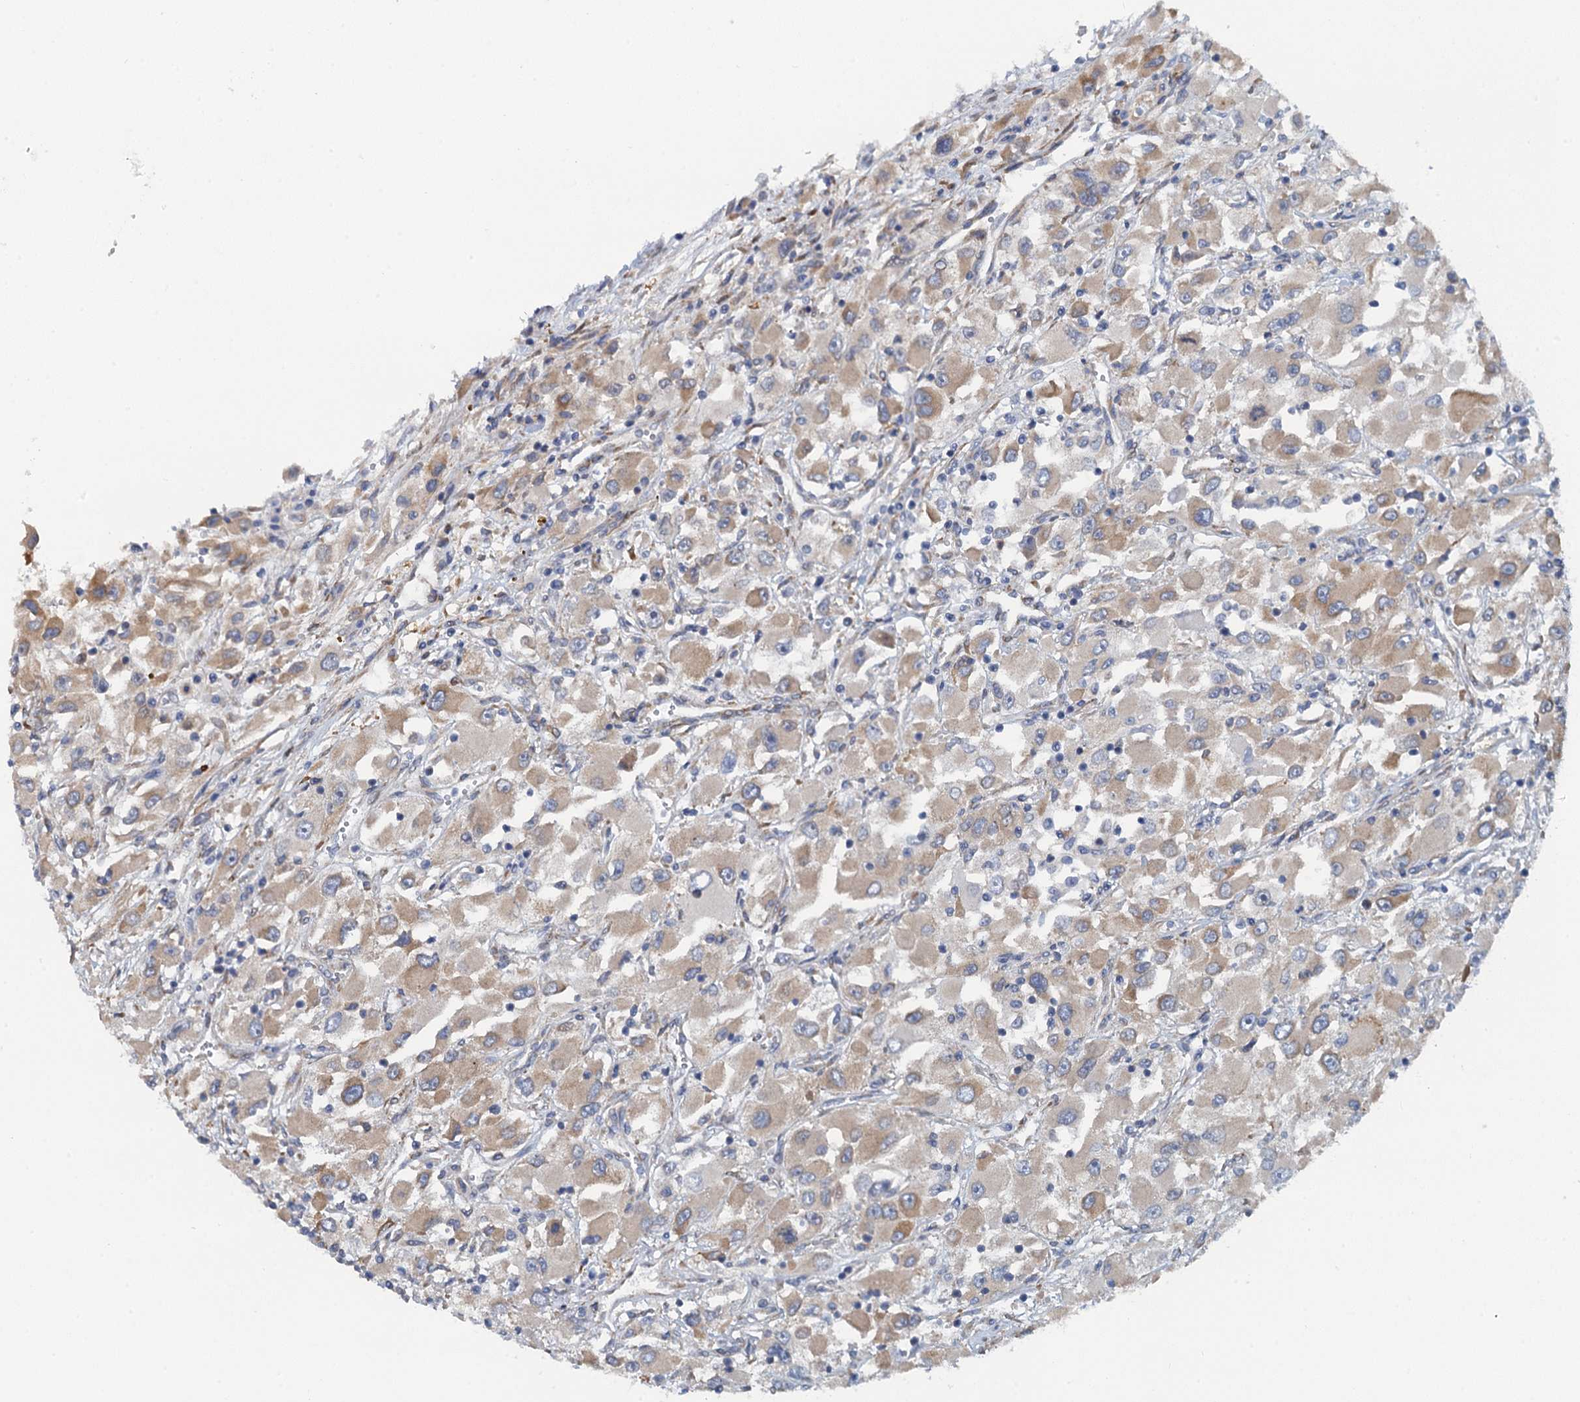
{"staining": {"intensity": "moderate", "quantity": ">75%", "location": "cytoplasmic/membranous"}, "tissue": "renal cancer", "cell_type": "Tumor cells", "image_type": "cancer", "snomed": [{"axis": "morphology", "description": "Adenocarcinoma, NOS"}, {"axis": "topography", "description": "Kidney"}], "caption": "Immunohistochemical staining of renal adenocarcinoma reveals medium levels of moderate cytoplasmic/membranous positivity in about >75% of tumor cells.", "gene": "POGLUT3", "patient": {"sex": "female", "age": 52}}